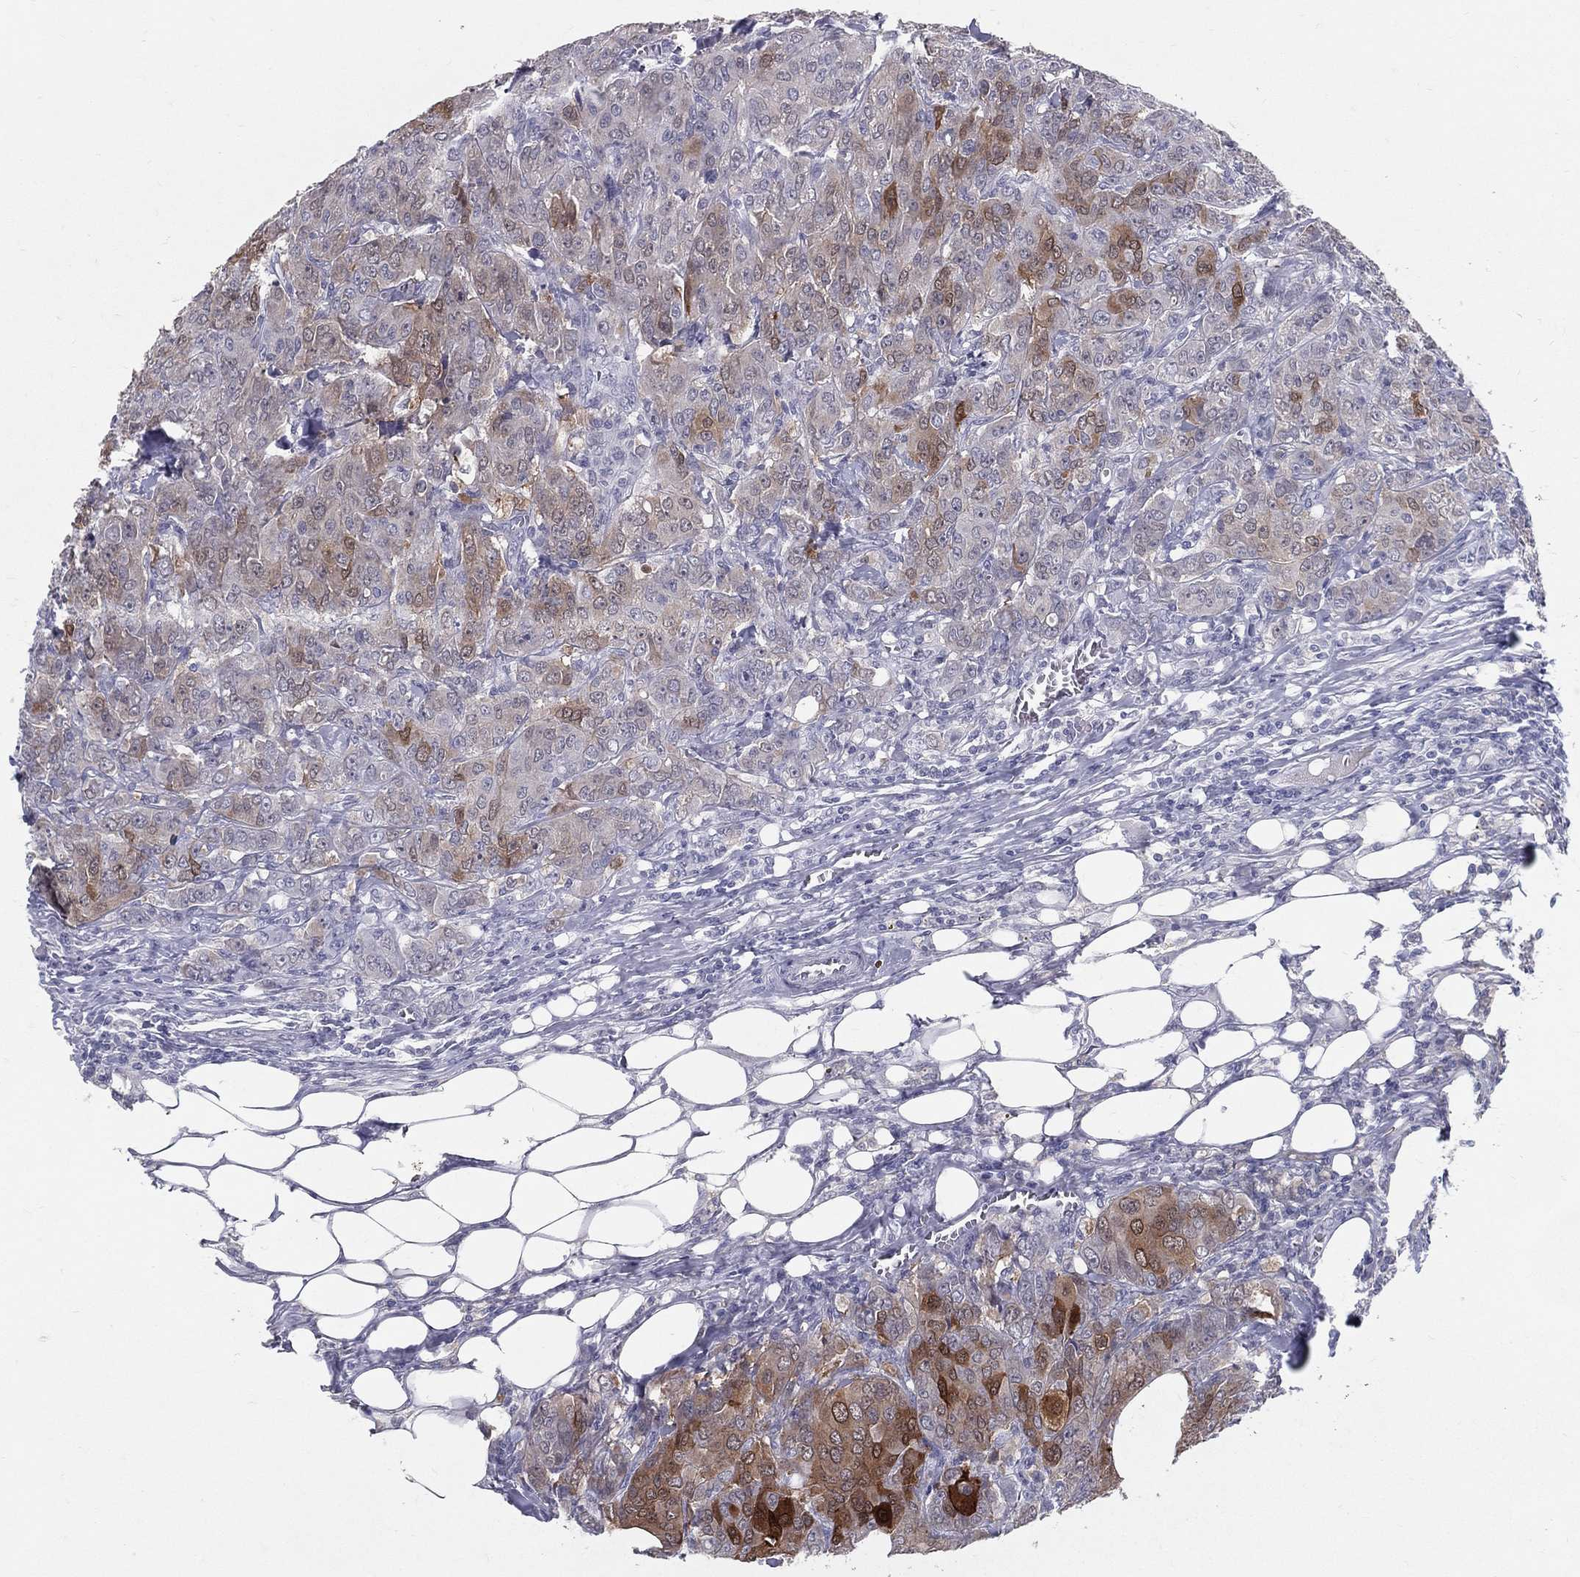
{"staining": {"intensity": "weak", "quantity": "25%-75%", "location": "cytoplasmic/membranous"}, "tissue": "breast cancer", "cell_type": "Tumor cells", "image_type": "cancer", "snomed": [{"axis": "morphology", "description": "Duct carcinoma"}, {"axis": "topography", "description": "Breast"}], "caption": "This image exhibits immunohistochemistry (IHC) staining of human breast cancer, with low weak cytoplasmic/membranous positivity in approximately 25%-75% of tumor cells.", "gene": "ACE2", "patient": {"sex": "female", "age": 43}}